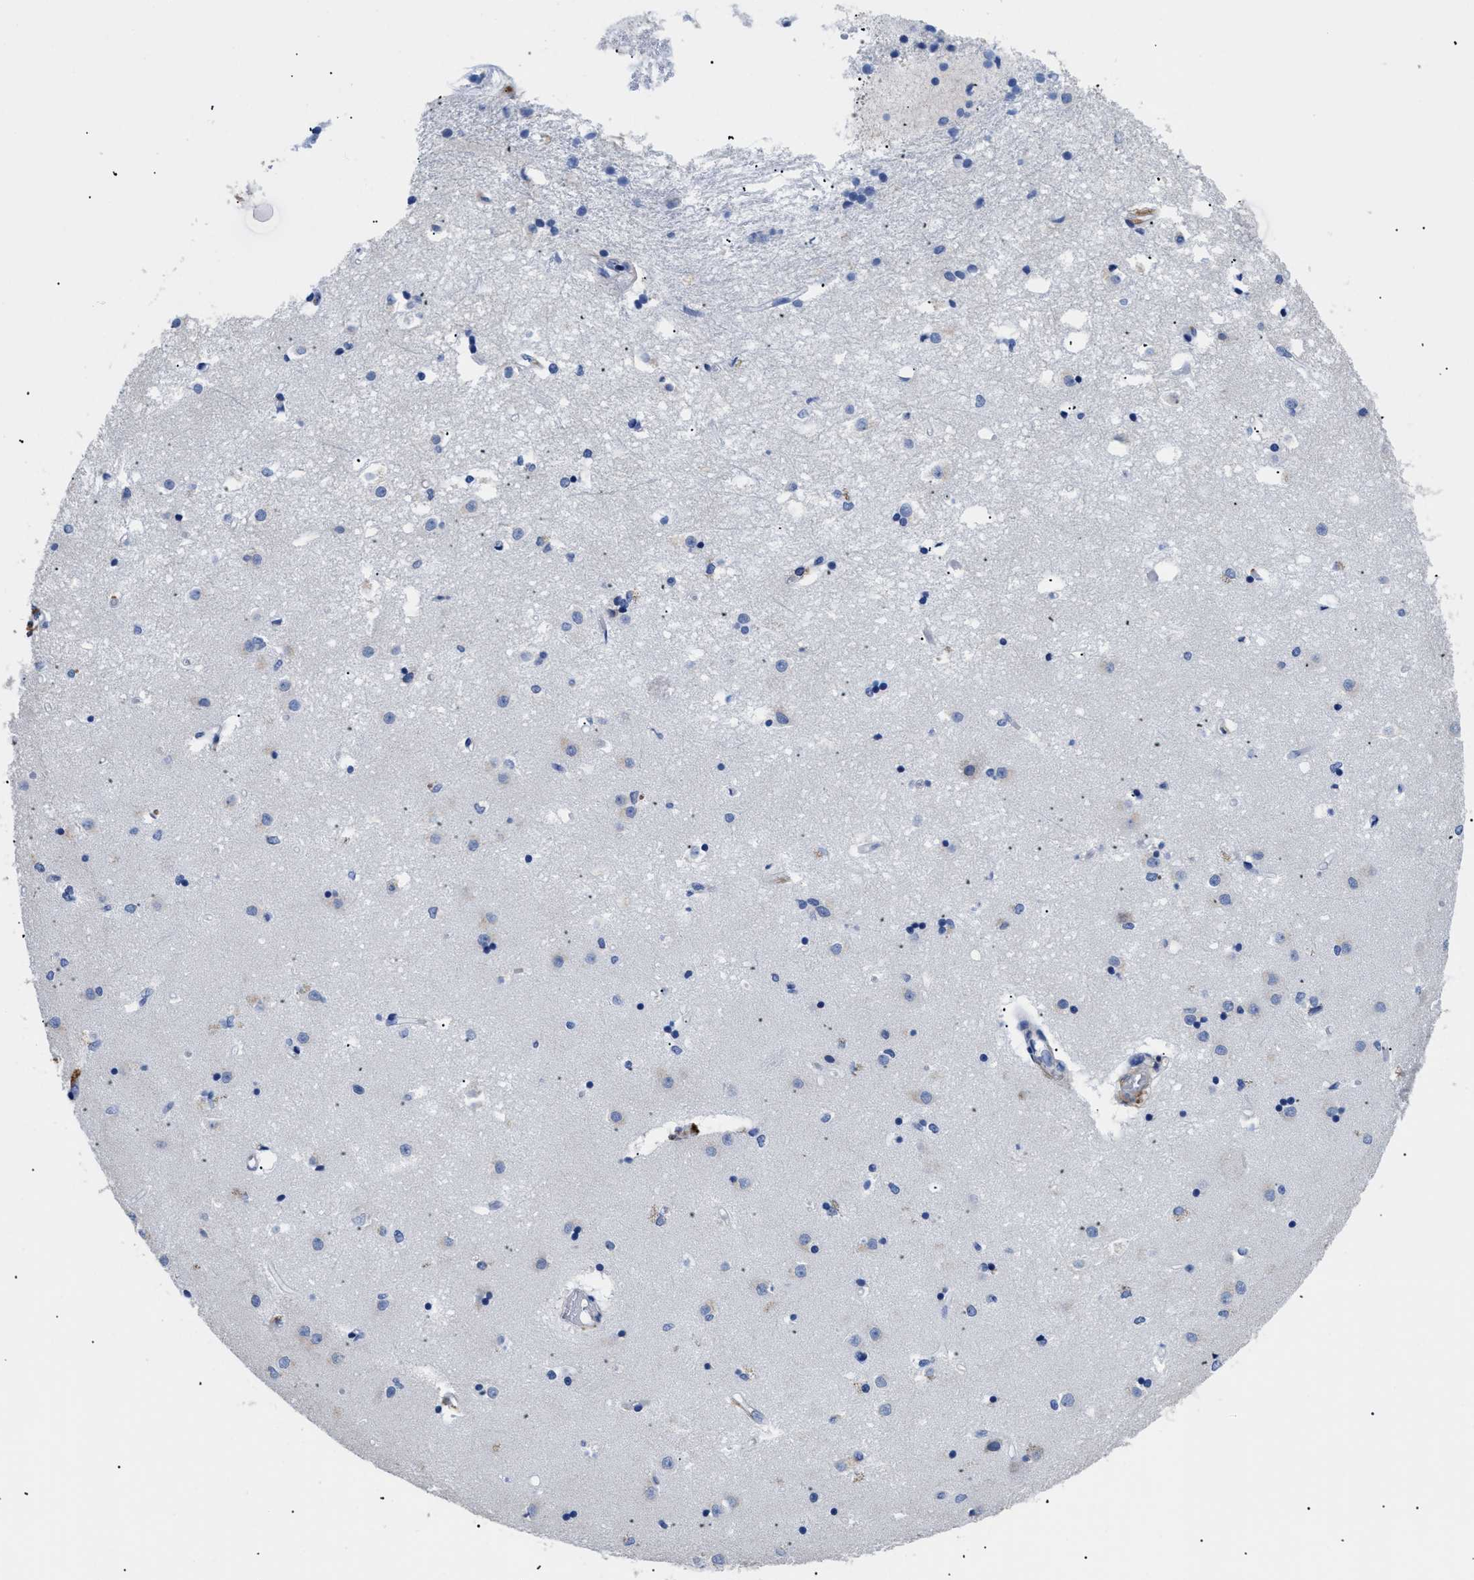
{"staining": {"intensity": "negative", "quantity": "none", "location": "none"}, "tissue": "caudate", "cell_type": "Glial cells", "image_type": "normal", "snomed": [{"axis": "morphology", "description": "Normal tissue, NOS"}, {"axis": "topography", "description": "Lateral ventricle wall"}], "caption": "An image of caudate stained for a protein shows no brown staining in glial cells.", "gene": "HLA", "patient": {"sex": "male", "age": 45}}